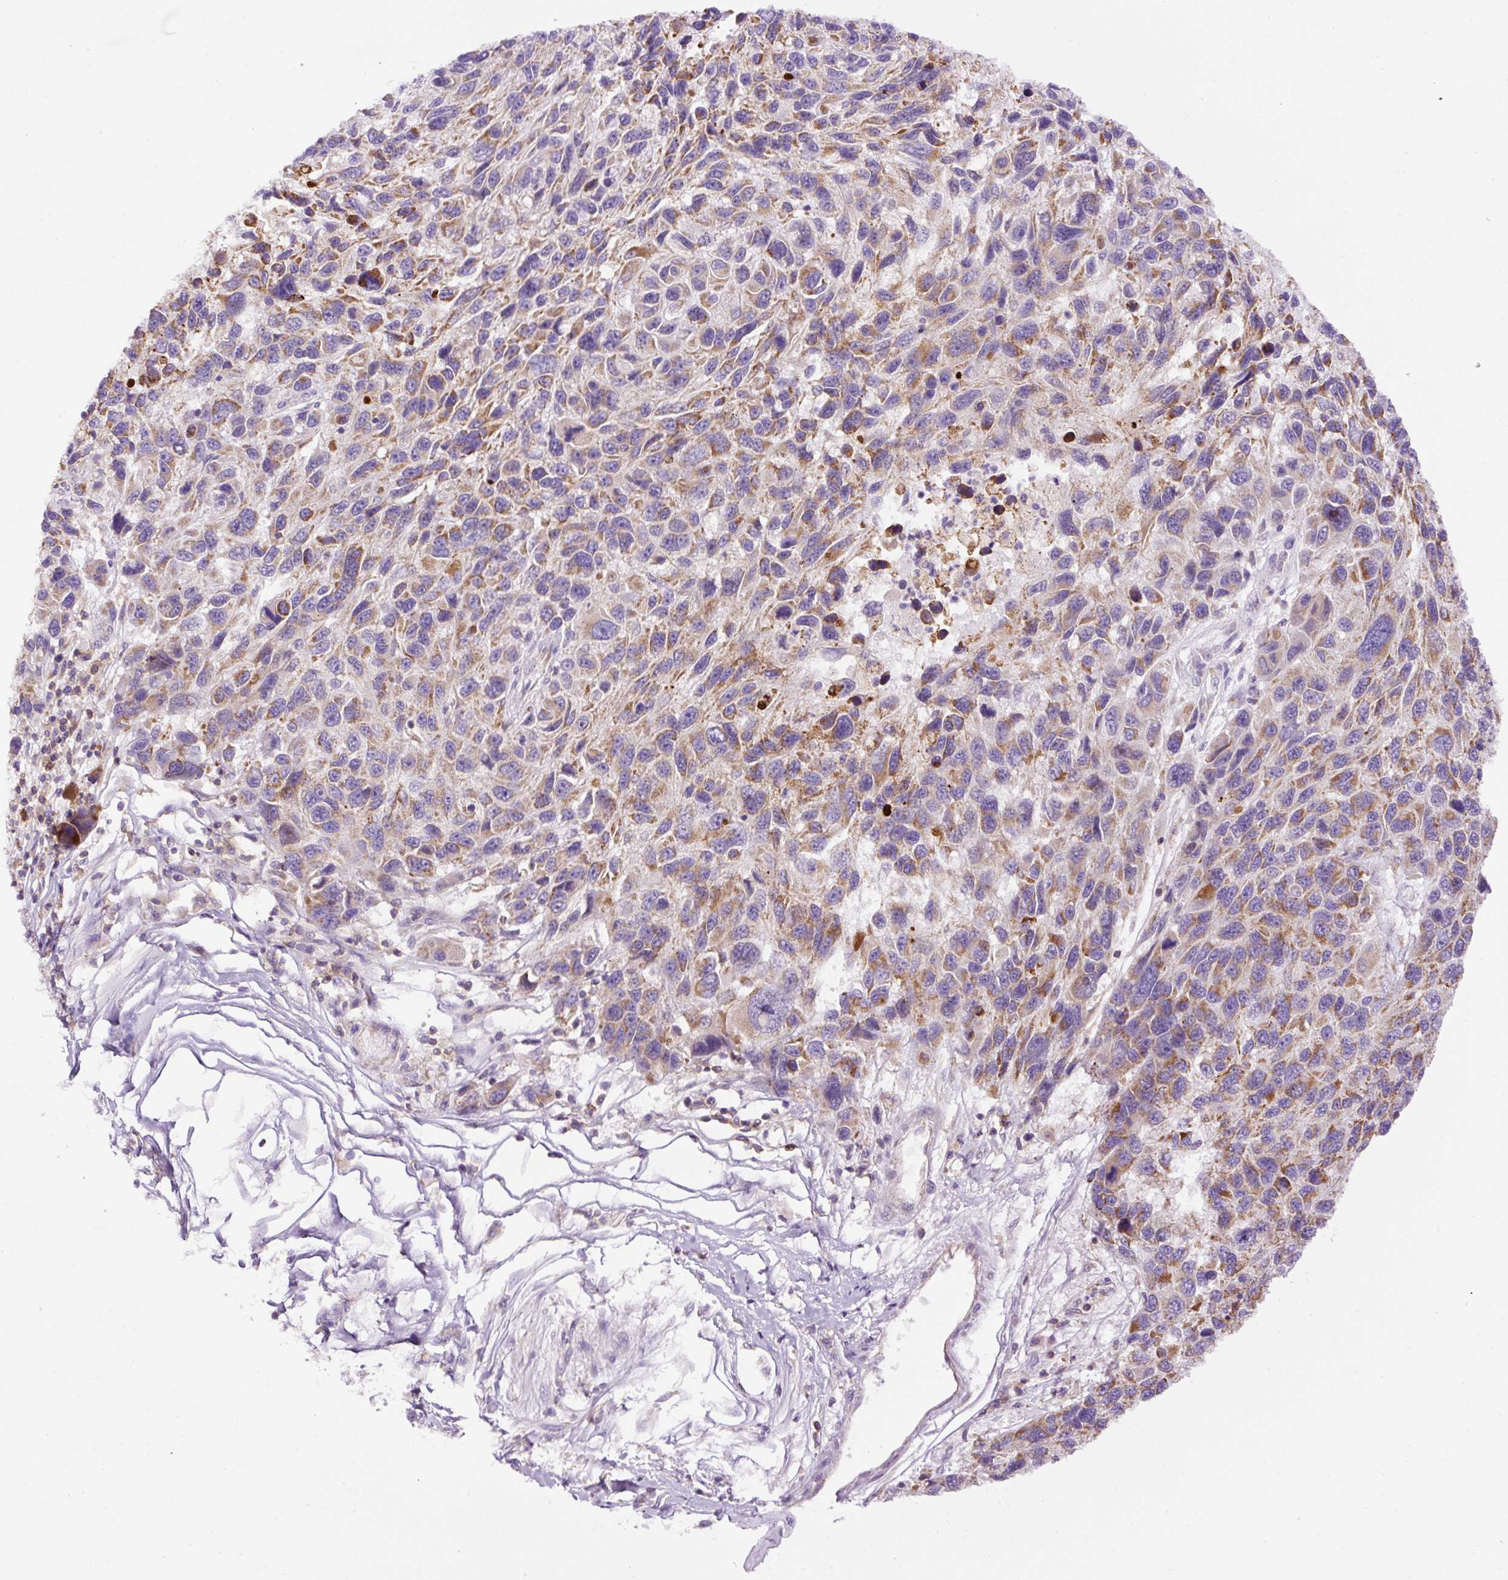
{"staining": {"intensity": "moderate", "quantity": ">75%", "location": "cytoplasmic/membranous"}, "tissue": "melanoma", "cell_type": "Tumor cells", "image_type": "cancer", "snomed": [{"axis": "morphology", "description": "Malignant melanoma, NOS"}, {"axis": "topography", "description": "Skin"}], "caption": "A brown stain shows moderate cytoplasmic/membranous staining of a protein in human melanoma tumor cells.", "gene": "CD83", "patient": {"sex": "male", "age": 53}}